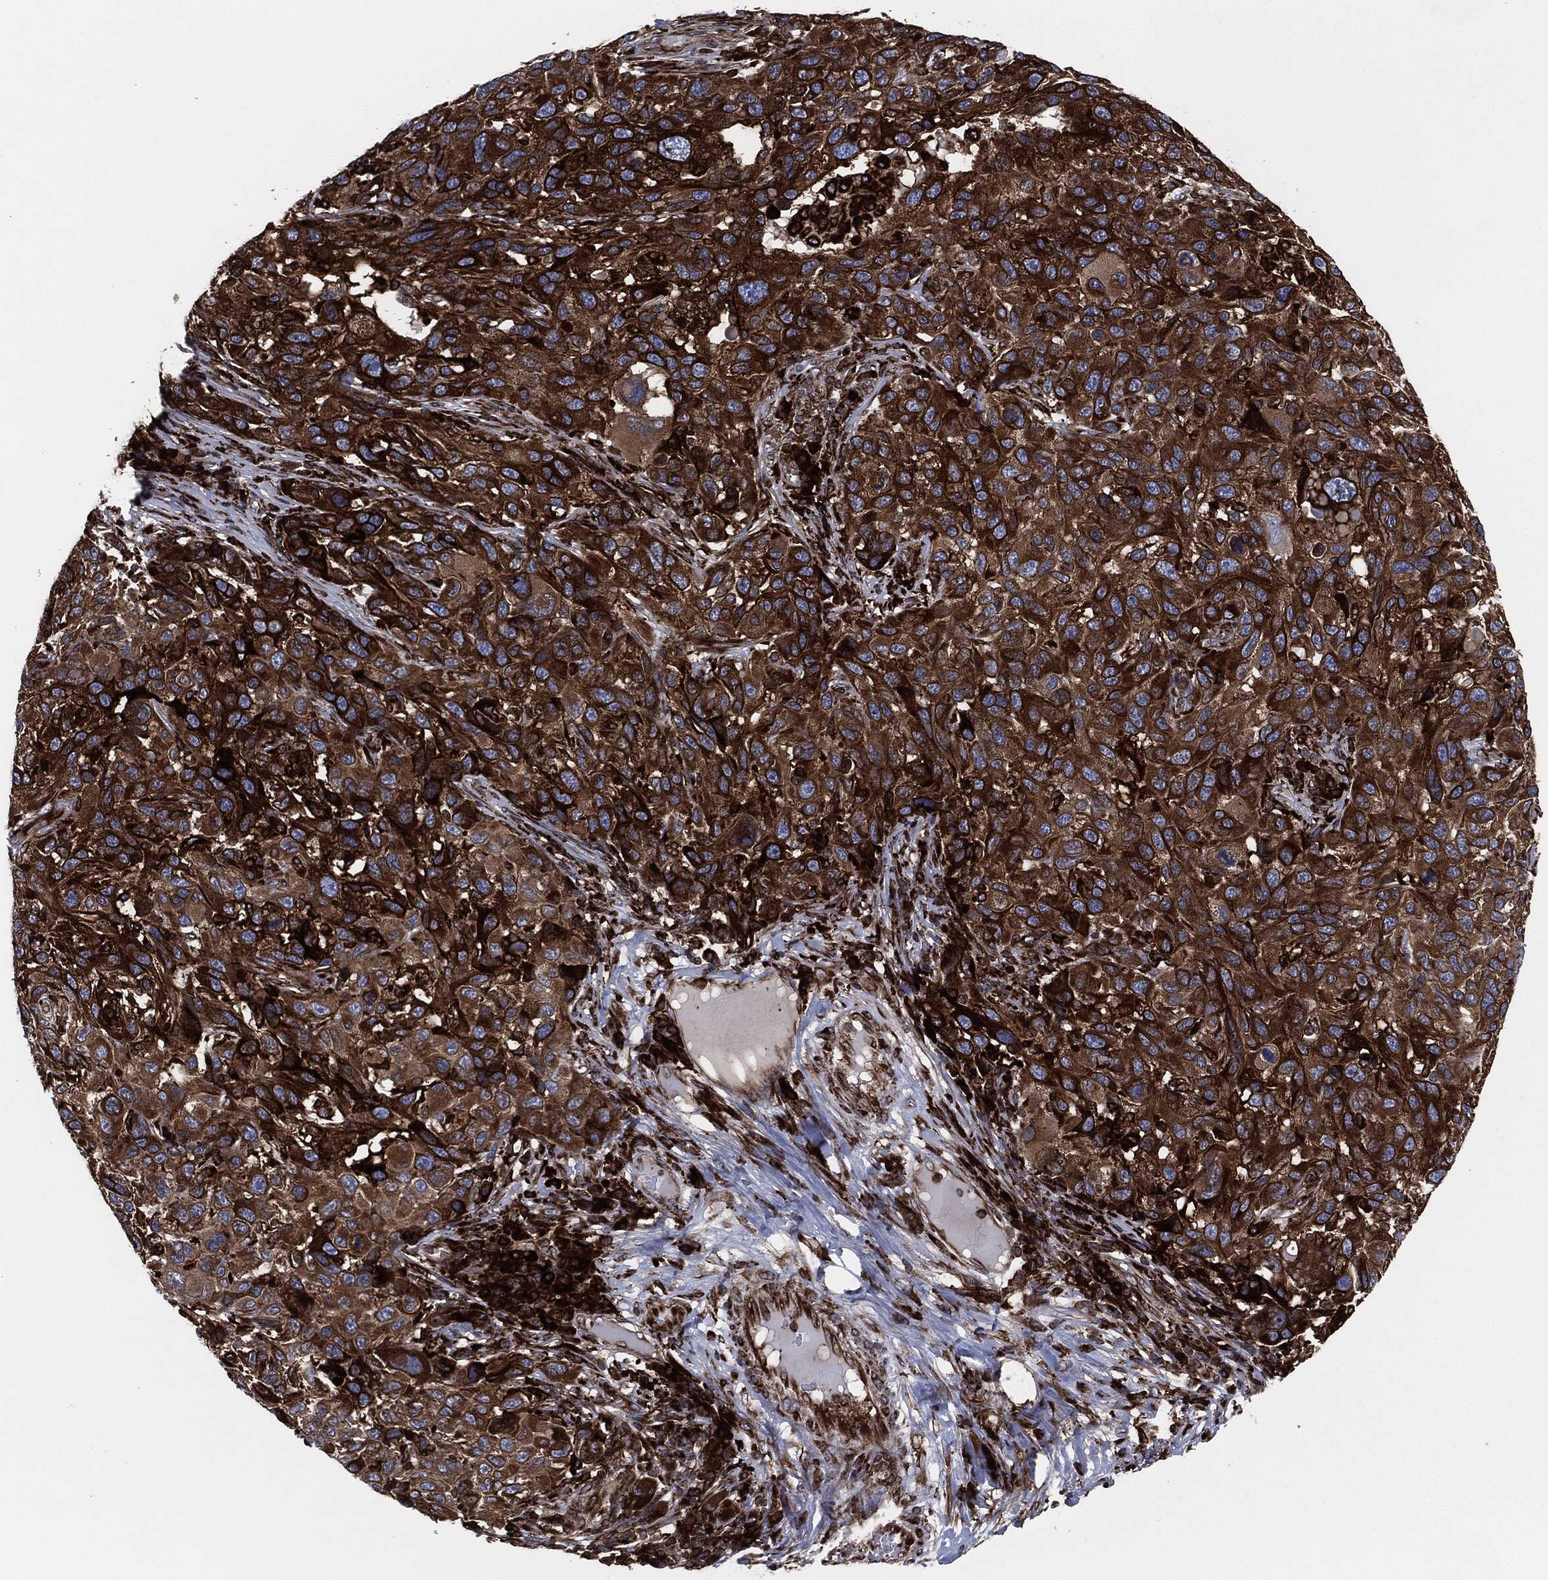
{"staining": {"intensity": "strong", "quantity": ">75%", "location": "cytoplasmic/membranous"}, "tissue": "melanoma", "cell_type": "Tumor cells", "image_type": "cancer", "snomed": [{"axis": "morphology", "description": "Malignant melanoma, NOS"}, {"axis": "topography", "description": "Skin"}], "caption": "Immunohistochemistry (IHC) (DAB (3,3'-diaminobenzidine)) staining of malignant melanoma reveals strong cytoplasmic/membranous protein positivity in about >75% of tumor cells. Using DAB (brown) and hematoxylin (blue) stains, captured at high magnification using brightfield microscopy.", "gene": "CALR", "patient": {"sex": "male", "age": 53}}